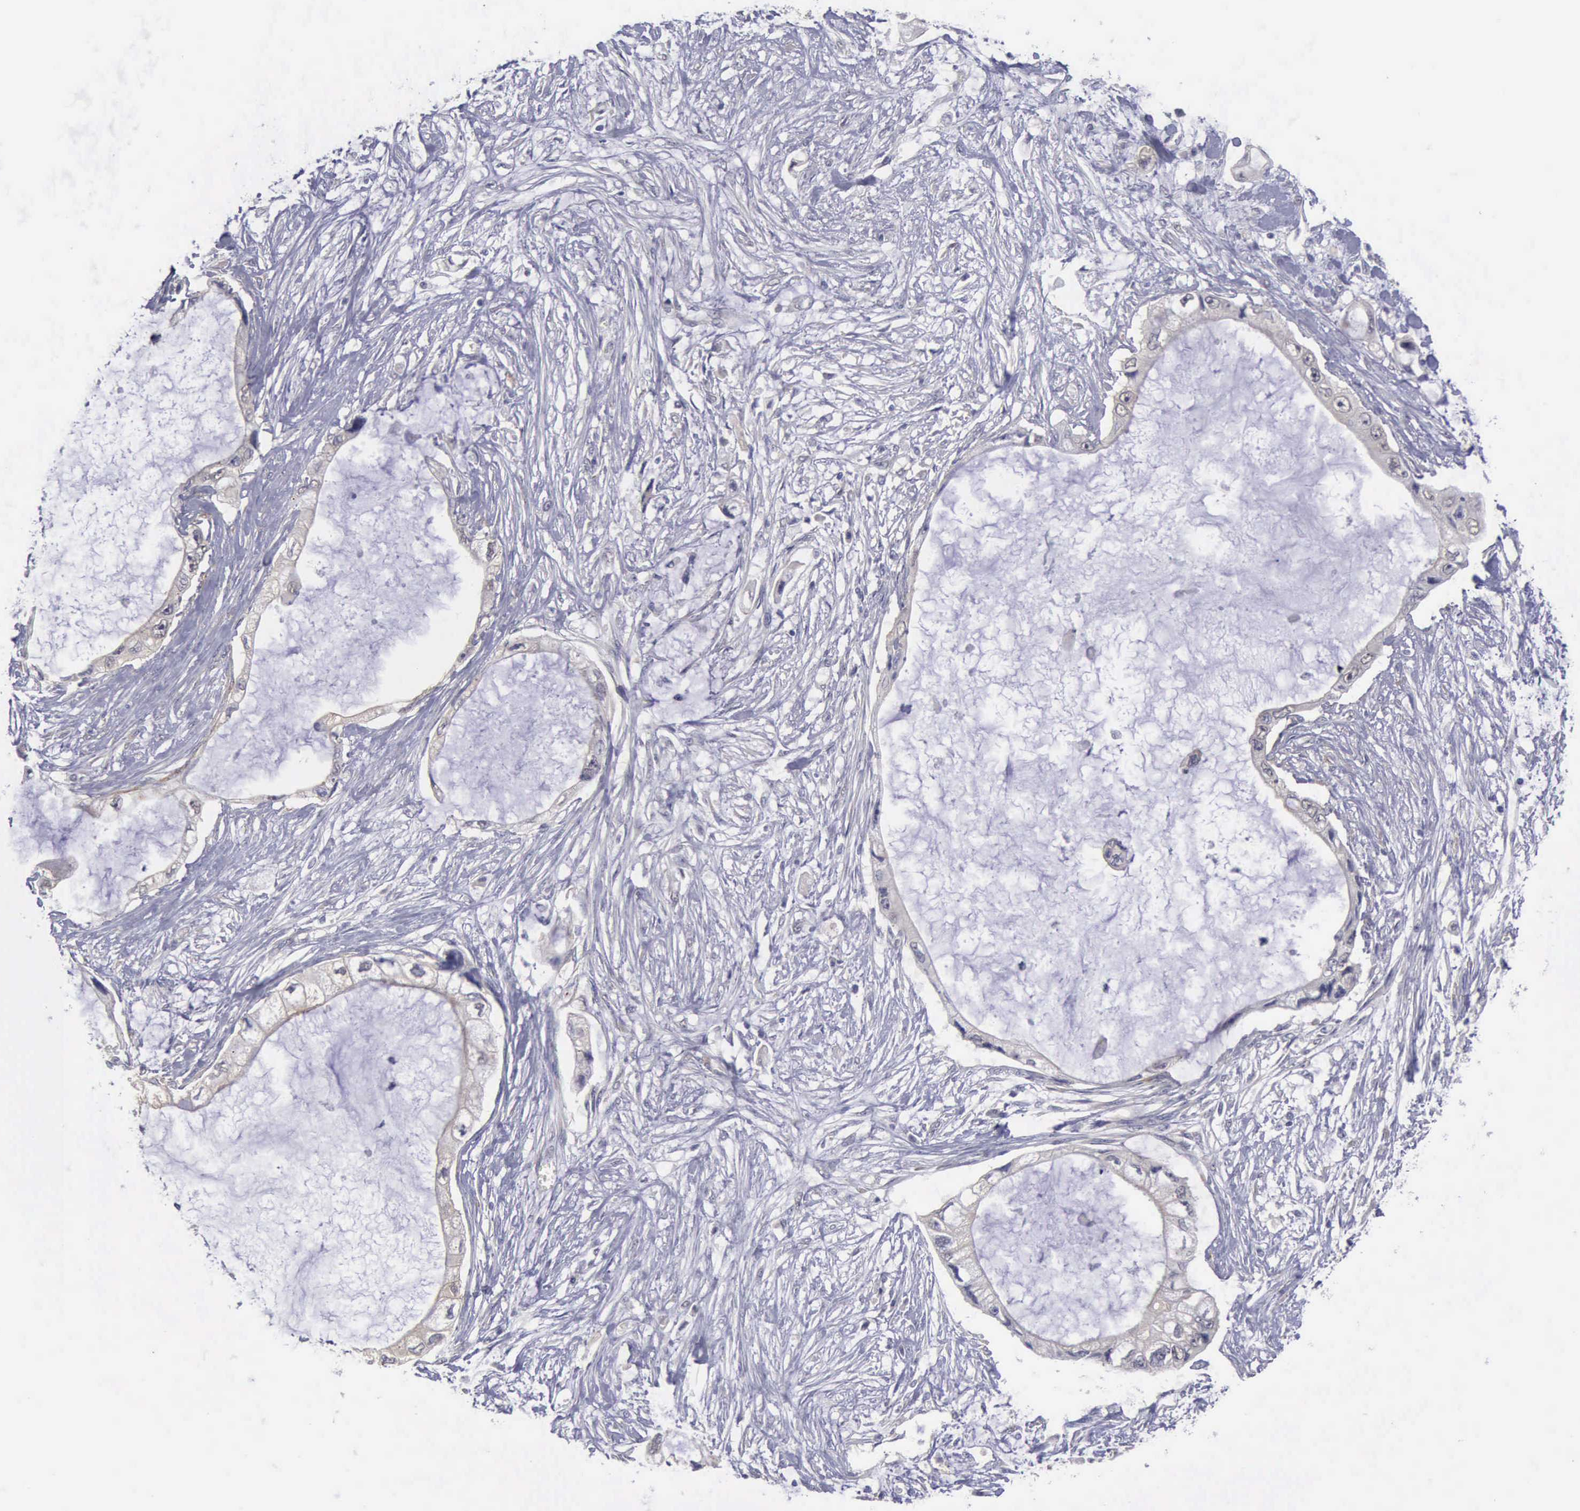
{"staining": {"intensity": "negative", "quantity": "none", "location": "none"}, "tissue": "pancreatic cancer", "cell_type": "Tumor cells", "image_type": "cancer", "snomed": [{"axis": "morphology", "description": "Adenocarcinoma, NOS"}, {"axis": "topography", "description": "Pancreas"}, {"axis": "topography", "description": "Stomach, upper"}], "caption": "This photomicrograph is of pancreatic cancer (adenocarcinoma) stained with IHC to label a protein in brown with the nuclei are counter-stained blue. There is no positivity in tumor cells. (Stains: DAB (3,3'-diaminobenzidine) IHC with hematoxylin counter stain, Microscopy: brightfield microscopy at high magnification).", "gene": "PHKA1", "patient": {"sex": "male", "age": 77}}